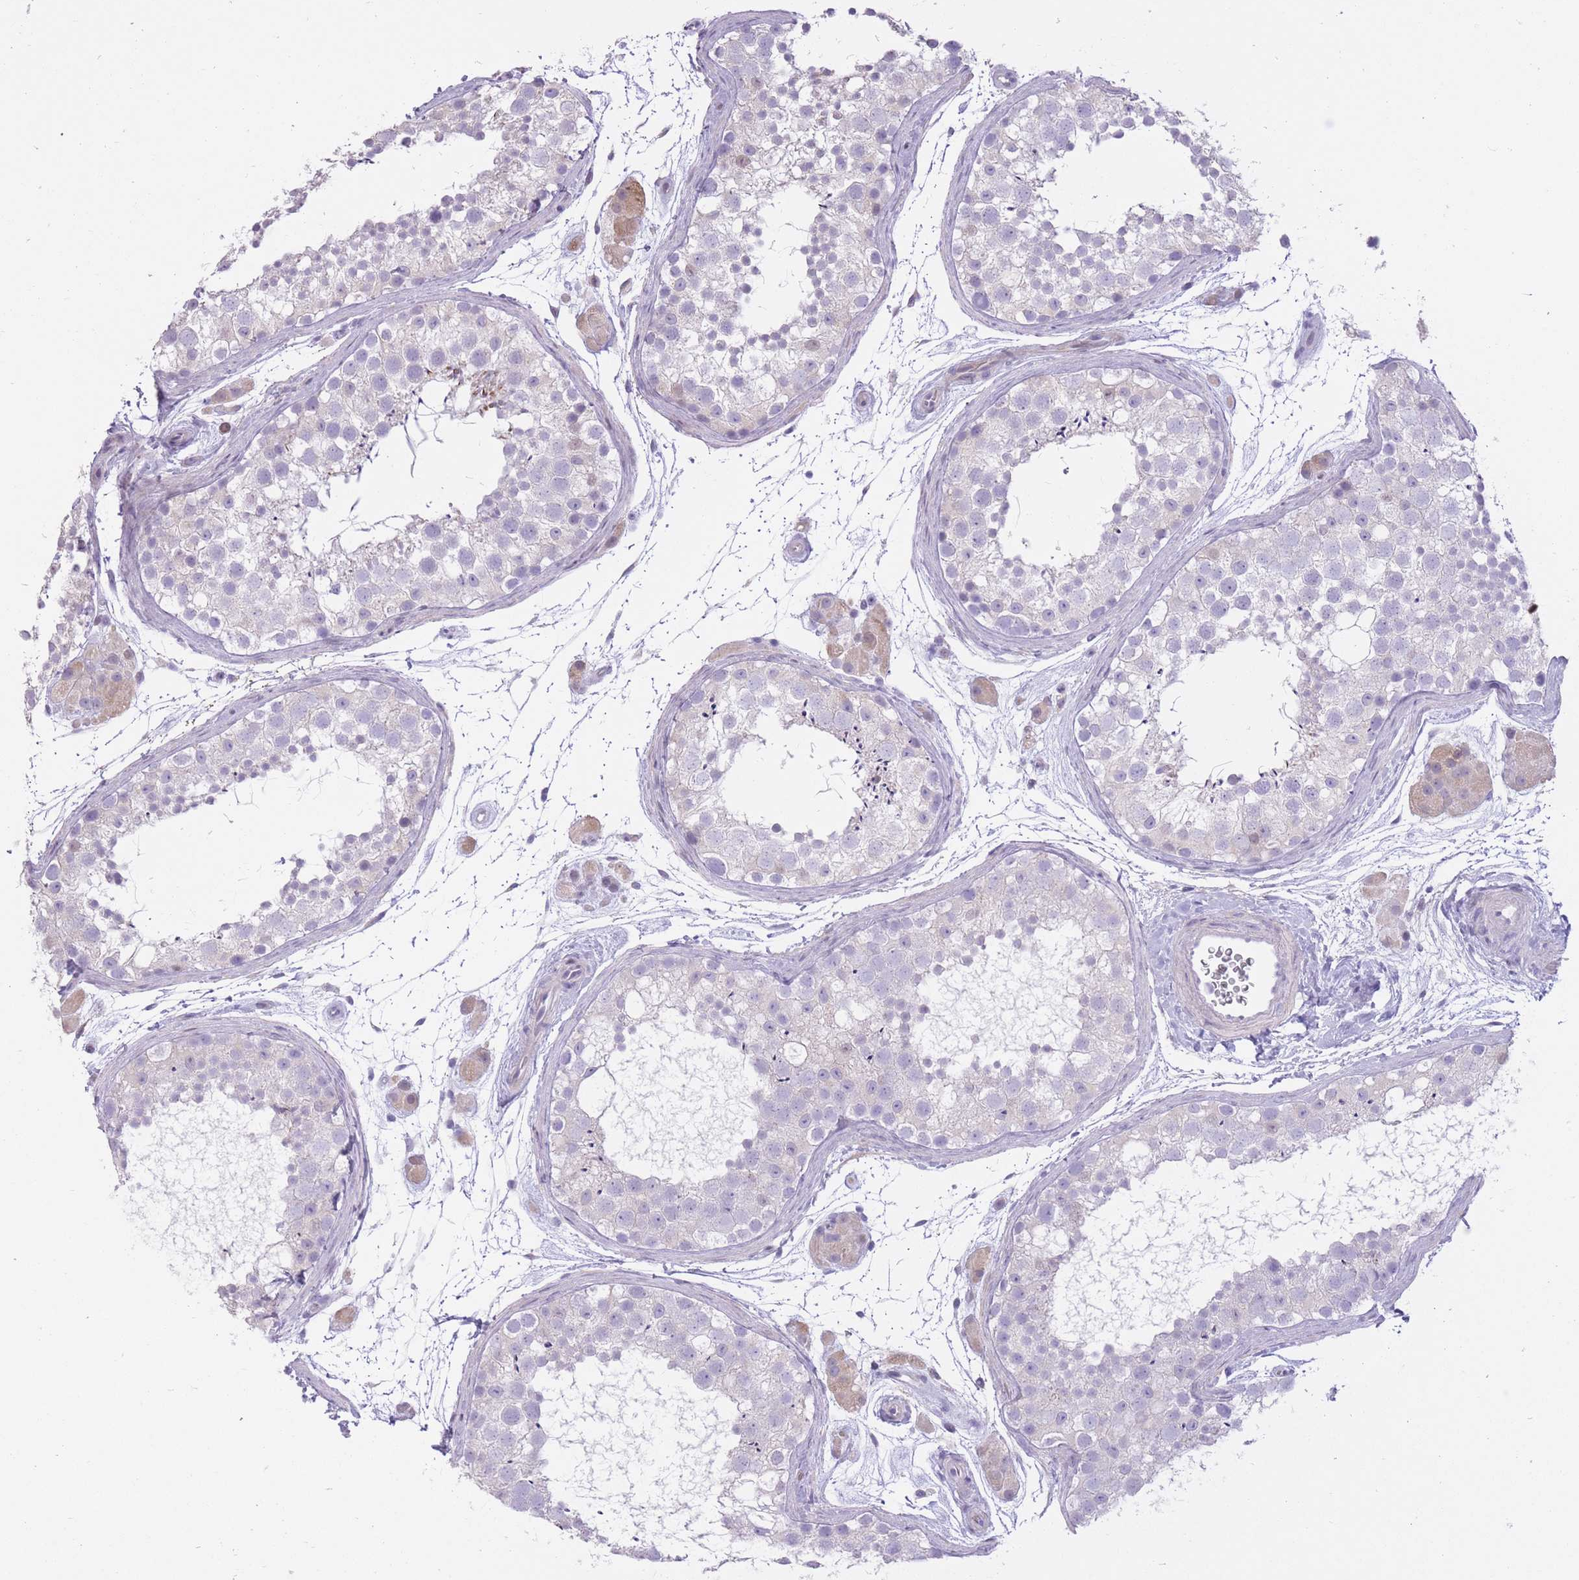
{"staining": {"intensity": "negative", "quantity": "none", "location": "none"}, "tissue": "testis", "cell_type": "Cells in seminiferous ducts", "image_type": "normal", "snomed": [{"axis": "morphology", "description": "Normal tissue, NOS"}, {"axis": "topography", "description": "Testis"}], "caption": "A histopathology image of testis stained for a protein shows no brown staining in cells in seminiferous ducts. Brightfield microscopy of IHC stained with DAB (3,3'-diaminobenzidine) (brown) and hematoxylin (blue), captured at high magnification.", "gene": "WDR70", "patient": {"sex": "male", "age": 41}}